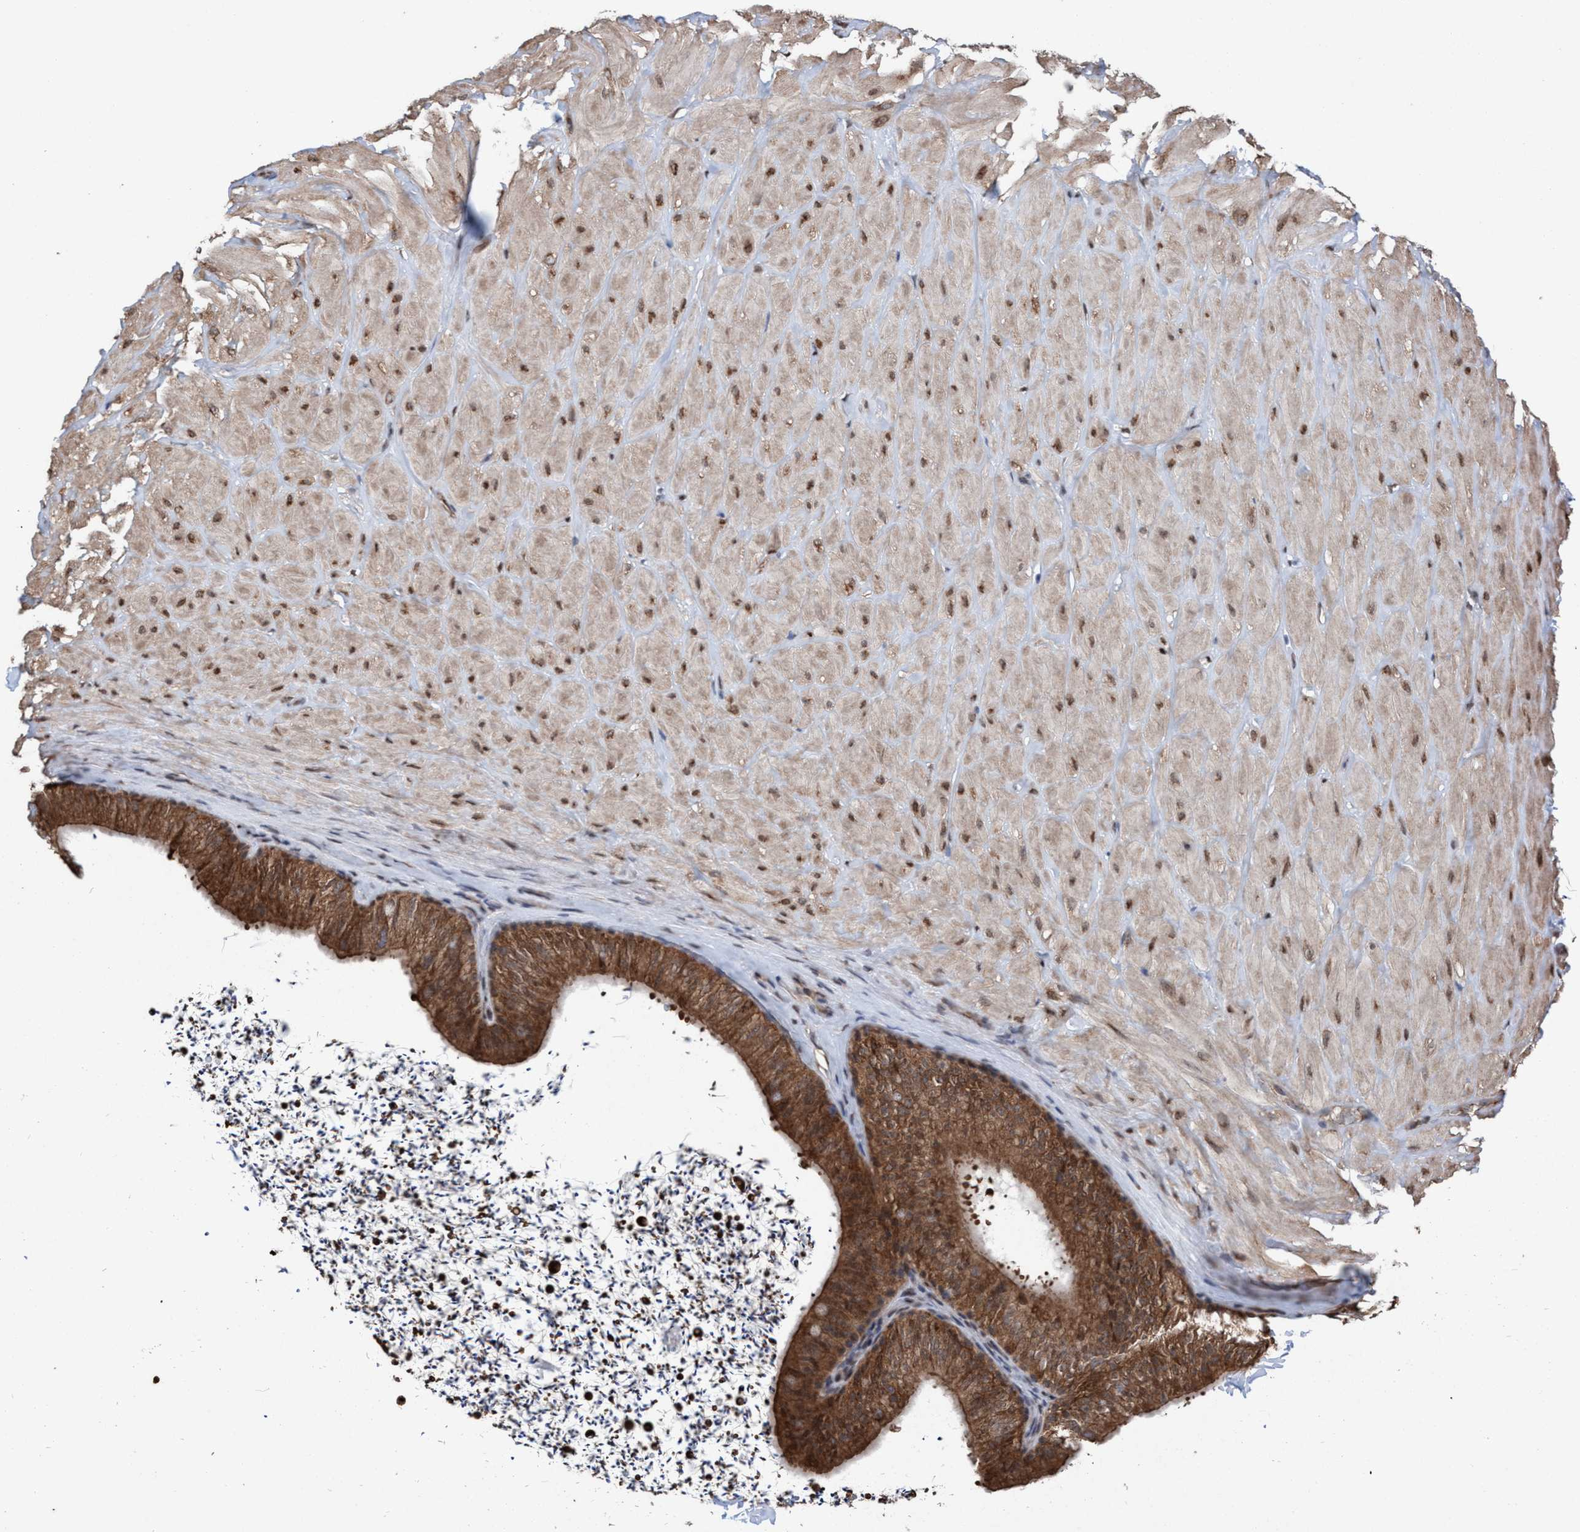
{"staining": {"intensity": "weak", "quantity": "25%-75%", "location": "cytoplasmic/membranous"}, "tissue": "adipose tissue", "cell_type": "Adipocytes", "image_type": "normal", "snomed": [{"axis": "morphology", "description": "Normal tissue, NOS"}, {"axis": "topography", "description": "Adipose tissue"}, {"axis": "topography", "description": "Vascular tissue"}, {"axis": "topography", "description": "Peripheral nerve tissue"}], "caption": "IHC photomicrograph of benign adipose tissue: adipose tissue stained using IHC exhibits low levels of weak protein expression localized specifically in the cytoplasmic/membranous of adipocytes, appearing as a cytoplasmic/membranous brown color.", "gene": "METAP2", "patient": {"sex": "male", "age": 25}}